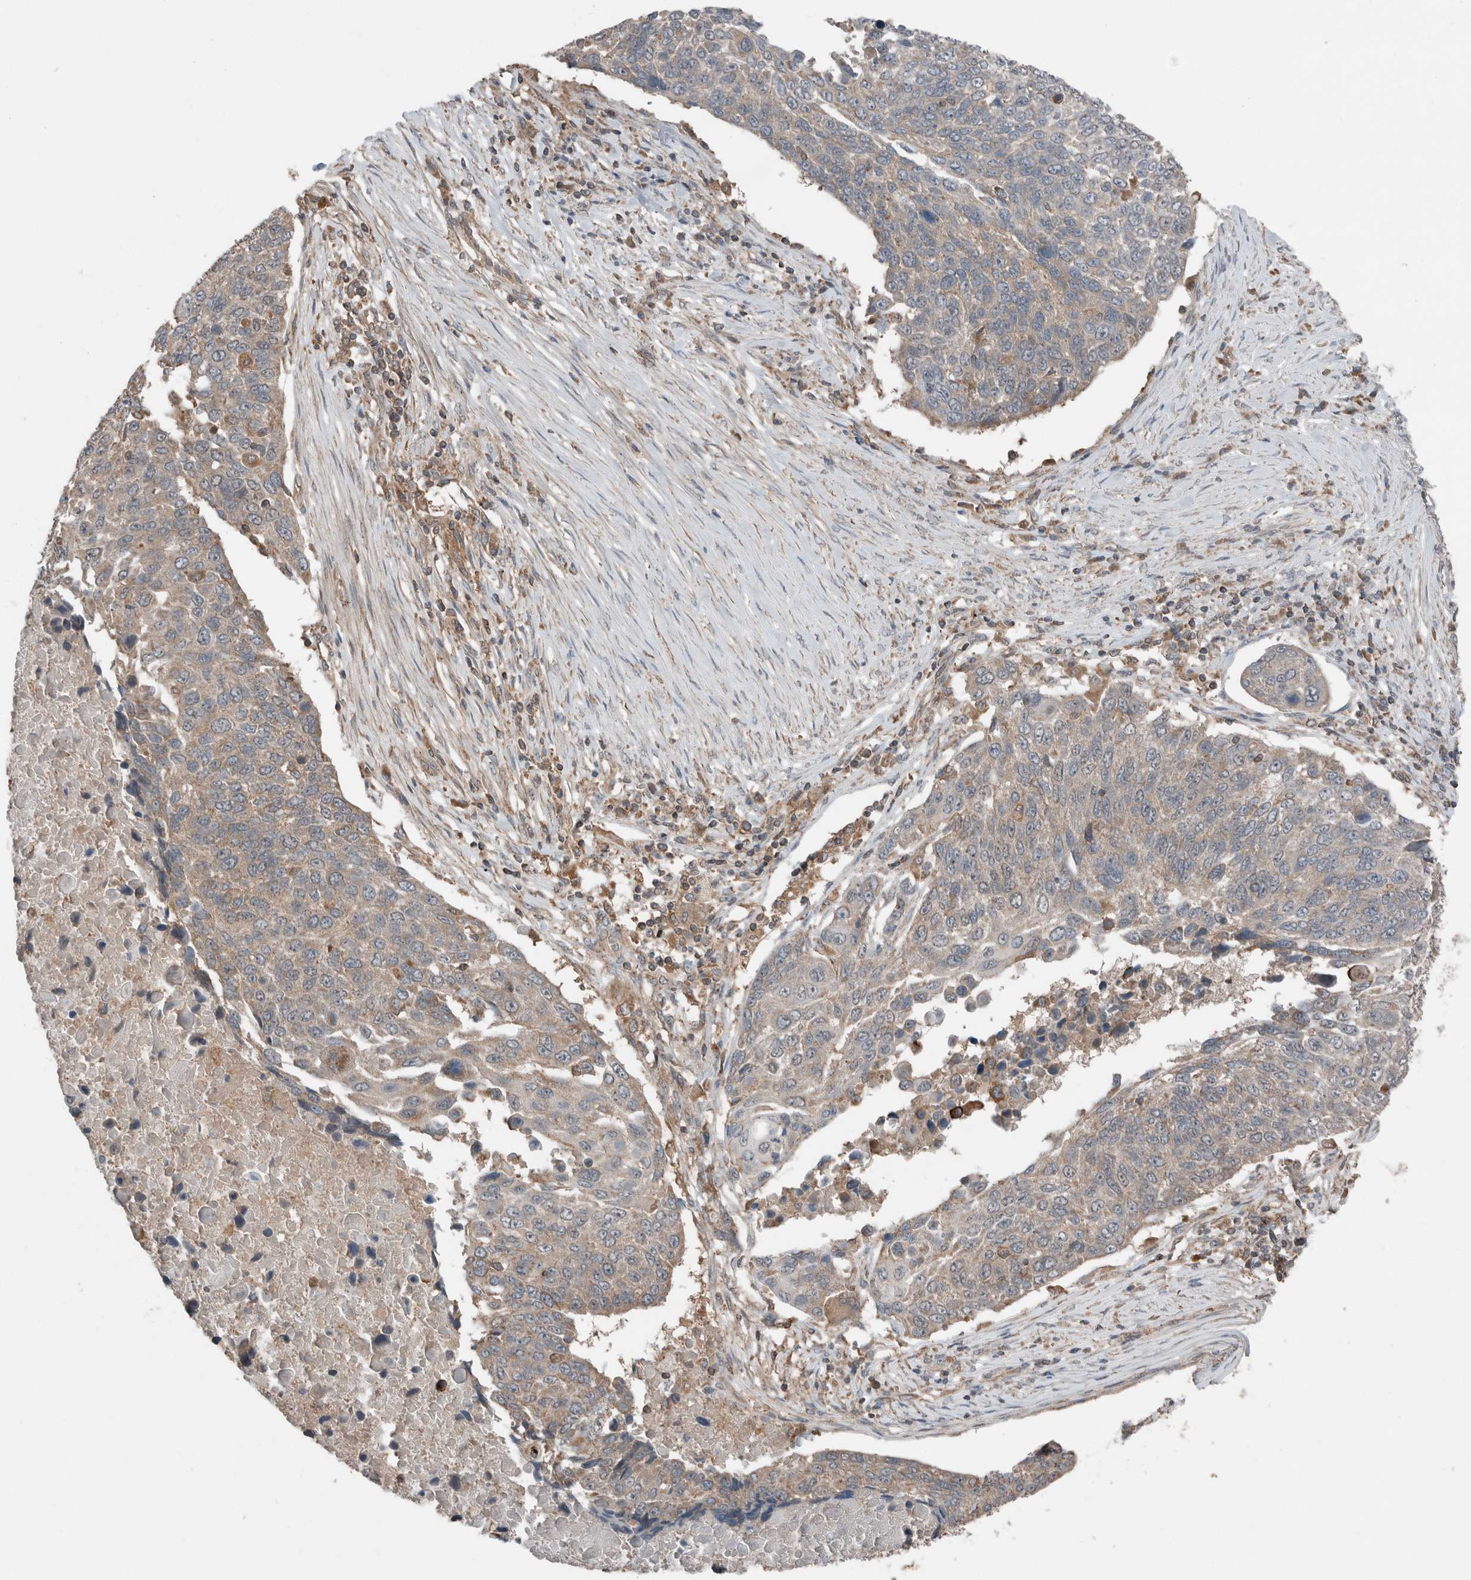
{"staining": {"intensity": "weak", "quantity": "25%-75%", "location": "cytoplasmic/membranous"}, "tissue": "lung cancer", "cell_type": "Tumor cells", "image_type": "cancer", "snomed": [{"axis": "morphology", "description": "Squamous cell carcinoma, NOS"}, {"axis": "topography", "description": "Lung"}], "caption": "Protein expression analysis of human lung squamous cell carcinoma reveals weak cytoplasmic/membranous positivity in approximately 25%-75% of tumor cells. (DAB (3,3'-diaminobenzidine) IHC, brown staining for protein, blue staining for nuclei).", "gene": "KLK14", "patient": {"sex": "male", "age": 66}}